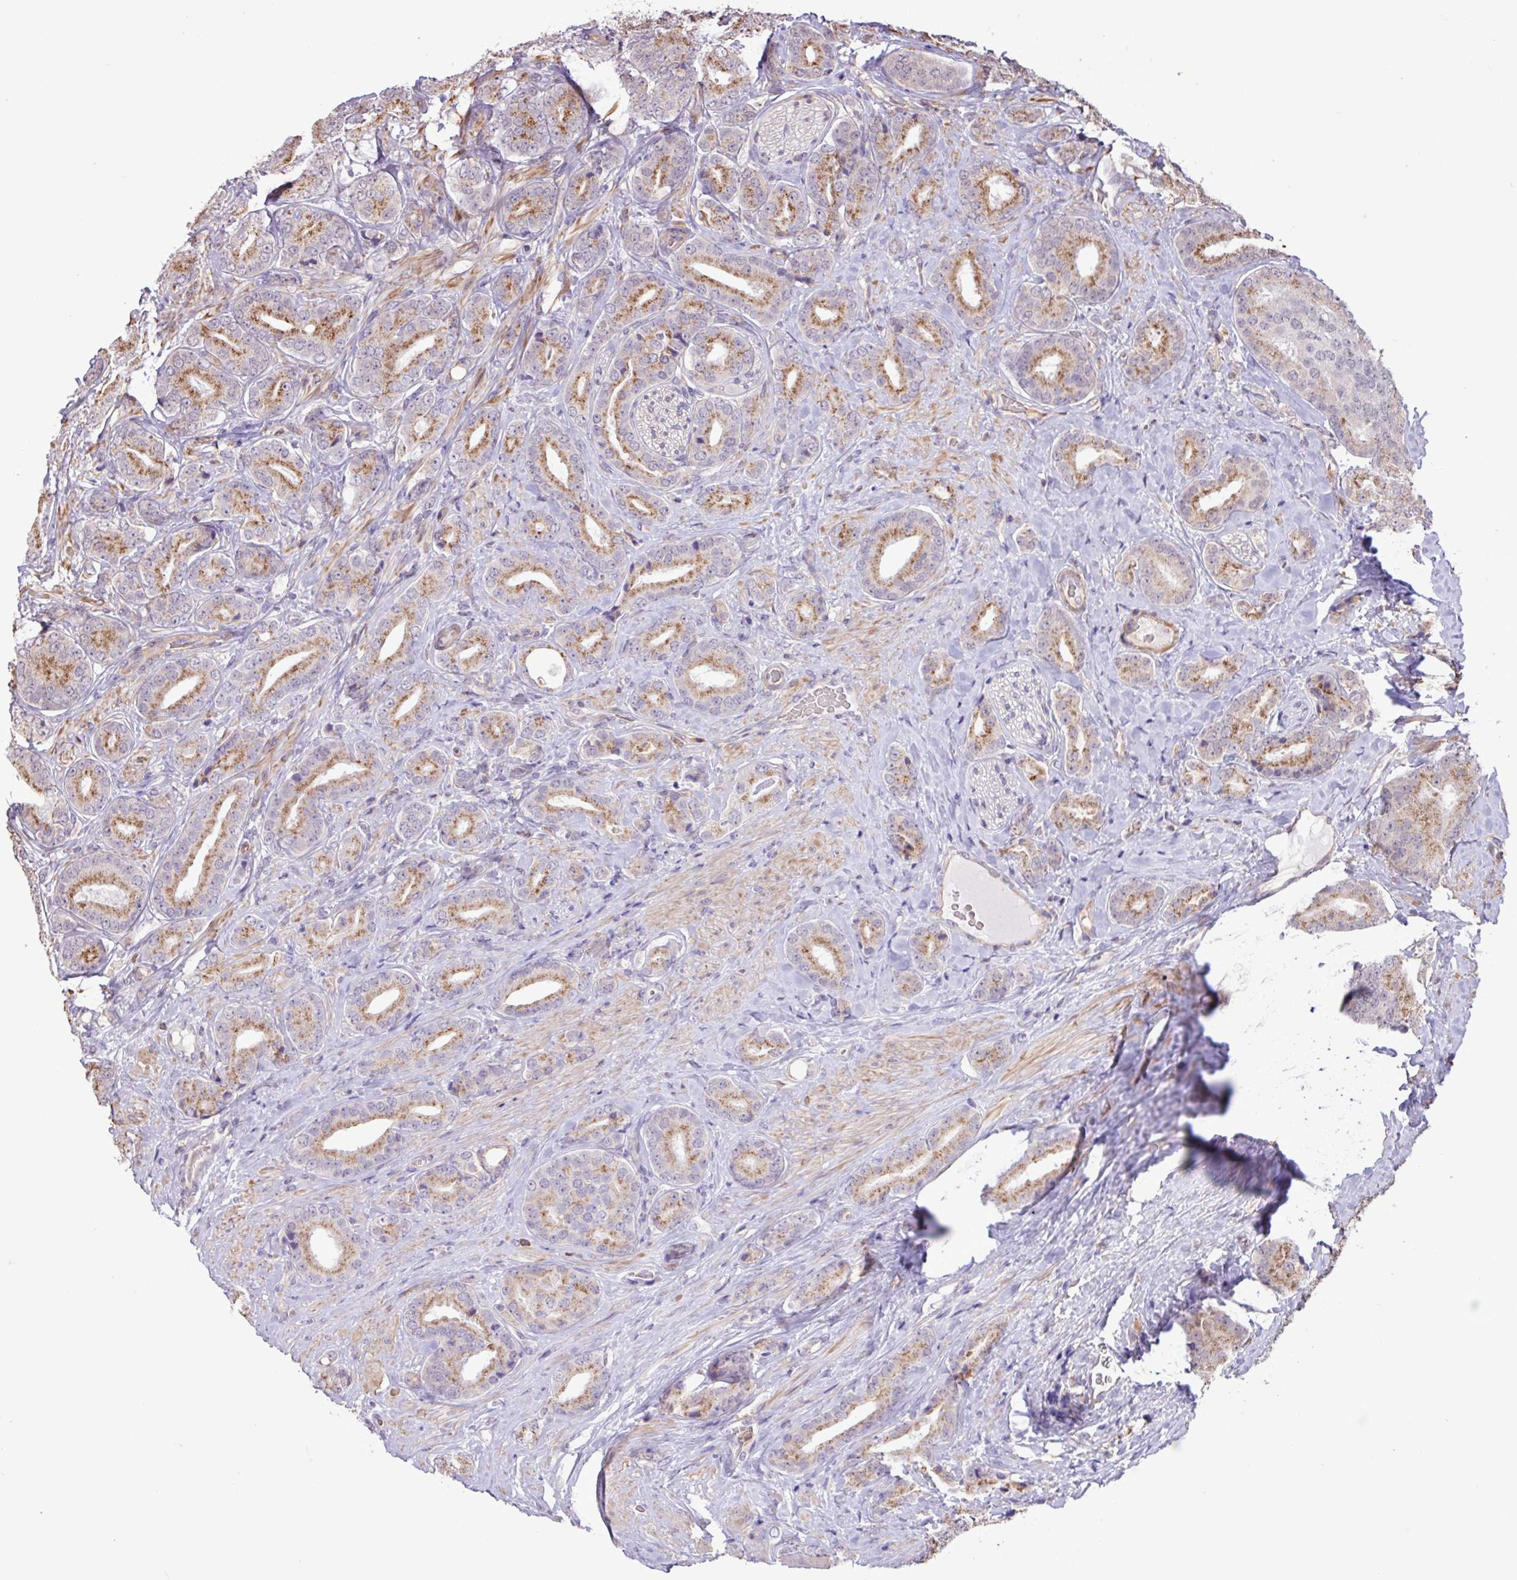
{"staining": {"intensity": "moderate", "quantity": "25%-75%", "location": "cytoplasmic/membranous"}, "tissue": "prostate cancer", "cell_type": "Tumor cells", "image_type": "cancer", "snomed": [{"axis": "morphology", "description": "Adenocarcinoma, High grade"}, {"axis": "topography", "description": "Prostate"}], "caption": "Prostate high-grade adenocarcinoma was stained to show a protein in brown. There is medium levels of moderate cytoplasmic/membranous expression in approximately 25%-75% of tumor cells. The protein is stained brown, and the nuclei are stained in blue (DAB IHC with brightfield microscopy, high magnification).", "gene": "CHST11", "patient": {"sex": "male", "age": 63}}